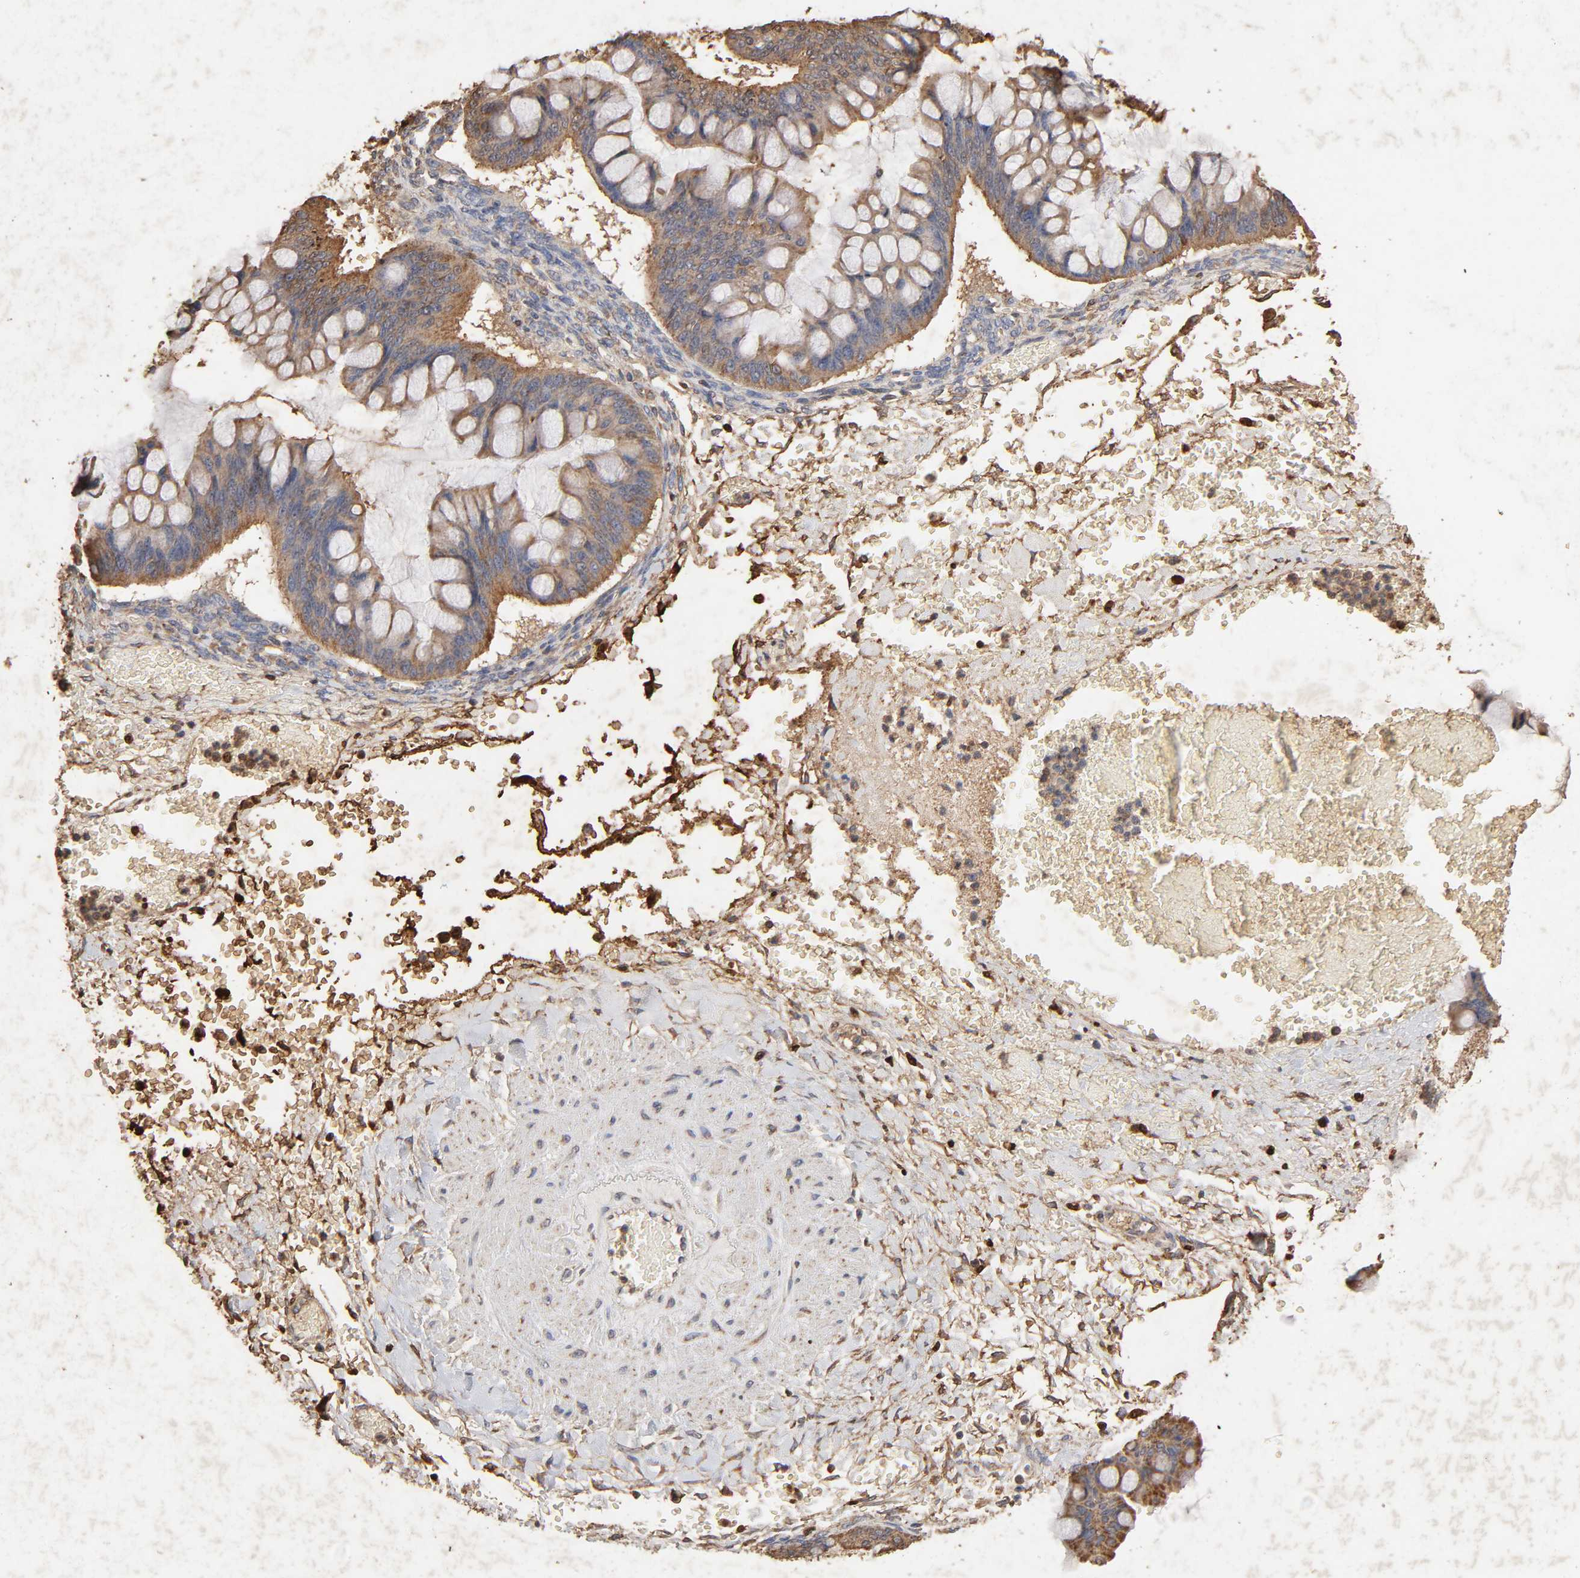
{"staining": {"intensity": "moderate", "quantity": "25%-75%", "location": "cytoplasmic/membranous"}, "tissue": "ovarian cancer", "cell_type": "Tumor cells", "image_type": "cancer", "snomed": [{"axis": "morphology", "description": "Cystadenocarcinoma, mucinous, NOS"}, {"axis": "topography", "description": "Ovary"}], "caption": "A histopathology image of ovarian cancer stained for a protein demonstrates moderate cytoplasmic/membranous brown staining in tumor cells.", "gene": "CYCS", "patient": {"sex": "female", "age": 73}}